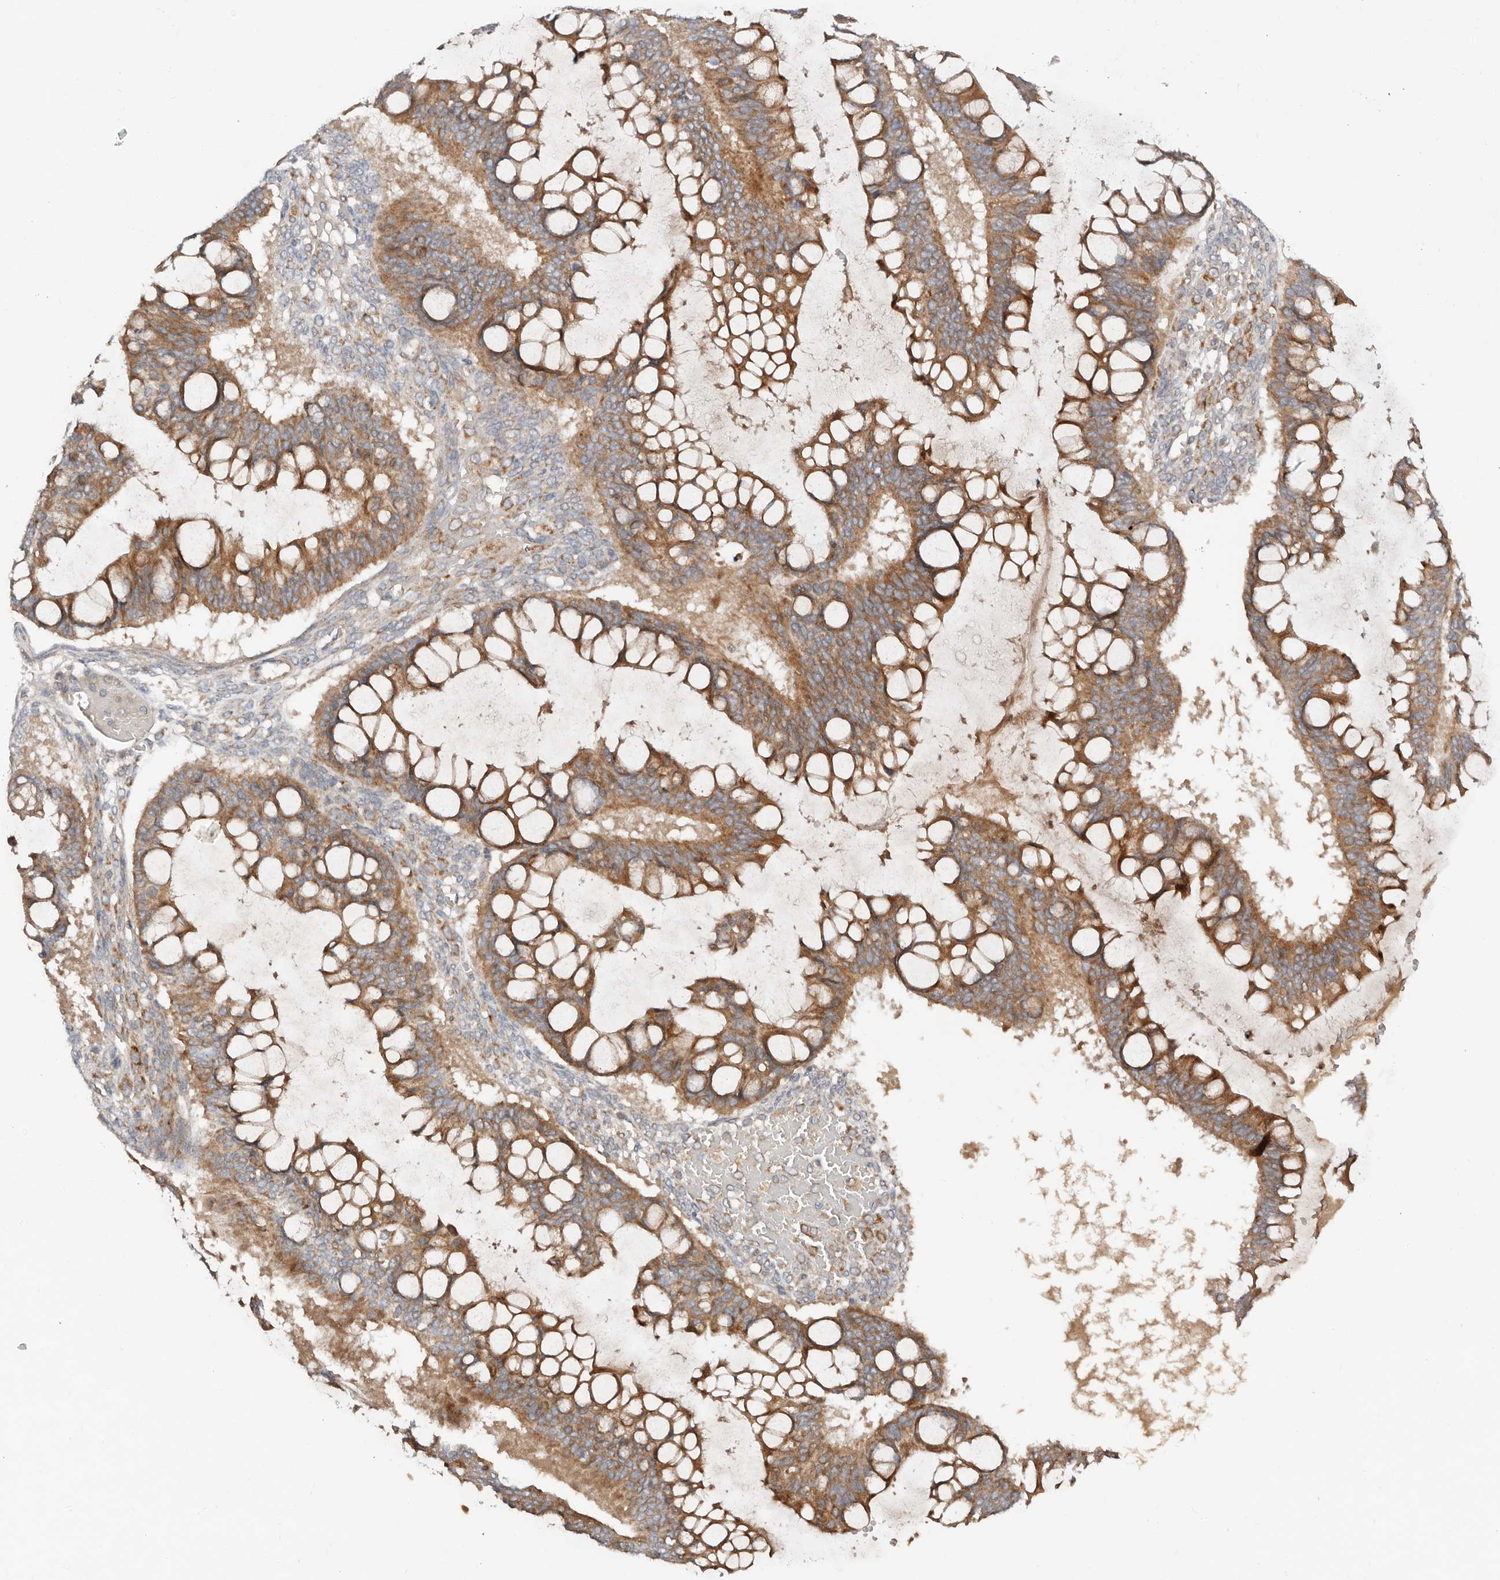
{"staining": {"intensity": "moderate", "quantity": ">75%", "location": "cytoplasmic/membranous"}, "tissue": "ovarian cancer", "cell_type": "Tumor cells", "image_type": "cancer", "snomed": [{"axis": "morphology", "description": "Cystadenocarcinoma, mucinous, NOS"}, {"axis": "topography", "description": "Ovary"}], "caption": "Ovarian cancer (mucinous cystadenocarcinoma) tissue reveals moderate cytoplasmic/membranous staining in about >75% of tumor cells (IHC, brightfield microscopy, high magnification).", "gene": "DENND11", "patient": {"sex": "female", "age": 73}}